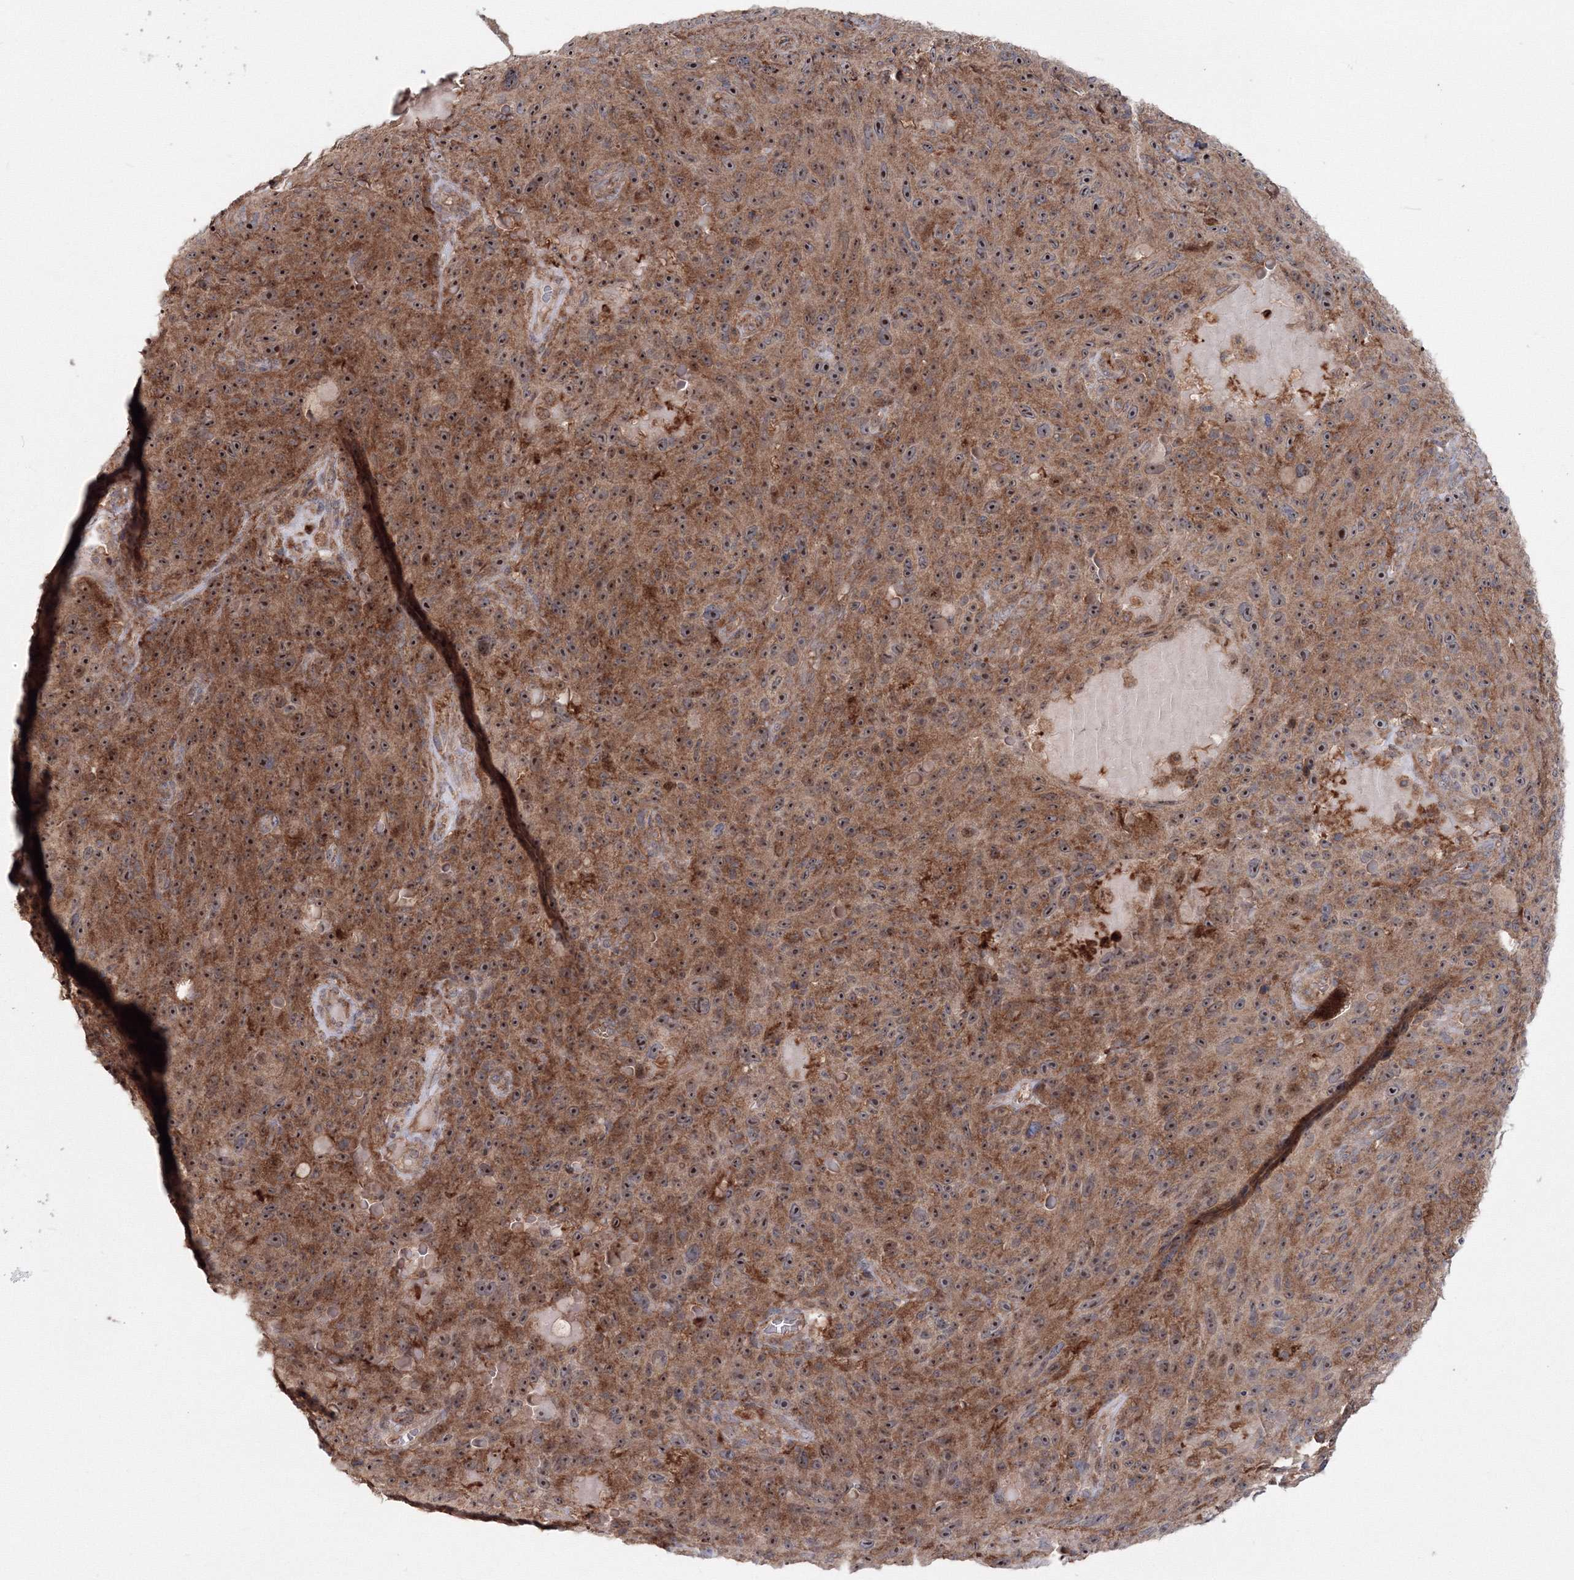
{"staining": {"intensity": "strong", "quantity": ">75%", "location": "cytoplasmic/membranous,nuclear"}, "tissue": "melanoma", "cell_type": "Tumor cells", "image_type": "cancer", "snomed": [{"axis": "morphology", "description": "Malignant melanoma, NOS"}, {"axis": "topography", "description": "Skin"}], "caption": "DAB (3,3'-diaminobenzidine) immunohistochemical staining of malignant melanoma demonstrates strong cytoplasmic/membranous and nuclear protein staining in about >75% of tumor cells.", "gene": "PEX13", "patient": {"sex": "female", "age": 82}}